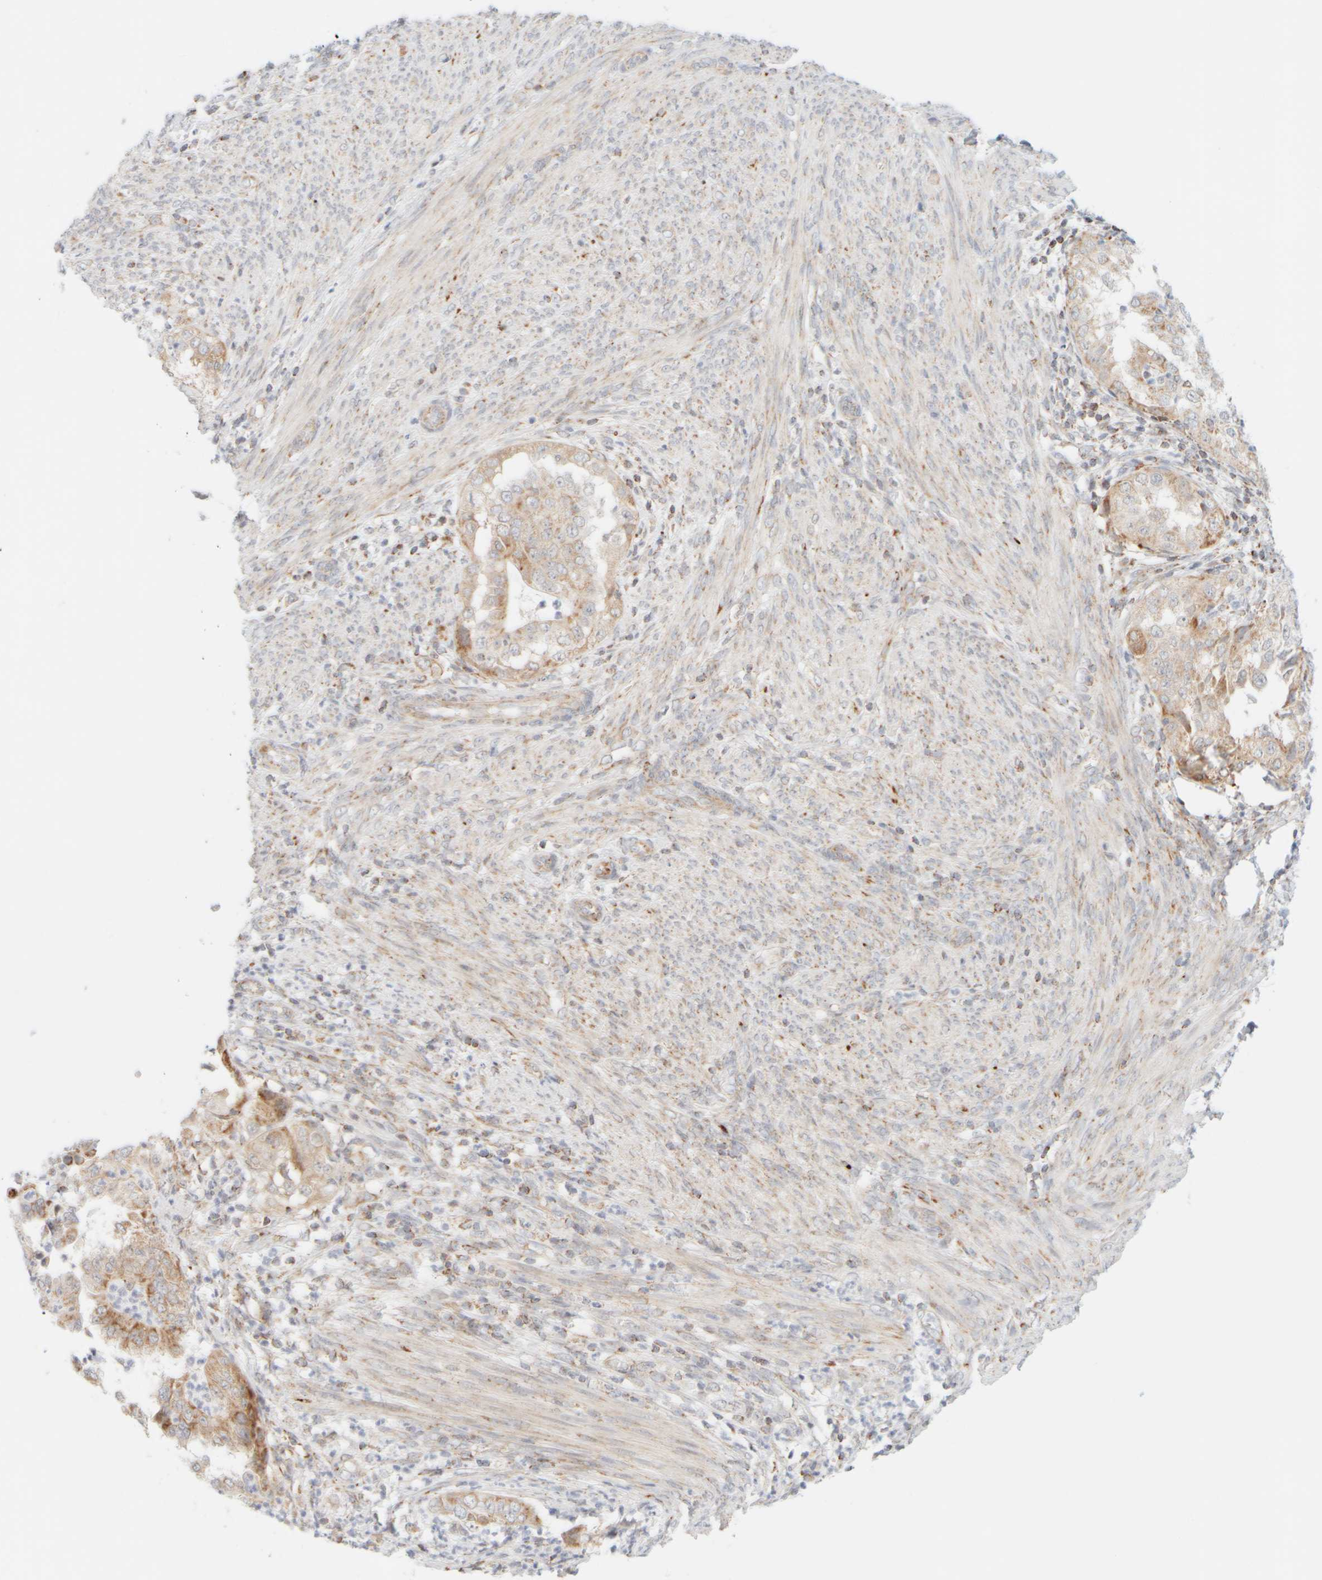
{"staining": {"intensity": "weak", "quantity": ">75%", "location": "cytoplasmic/membranous"}, "tissue": "endometrial cancer", "cell_type": "Tumor cells", "image_type": "cancer", "snomed": [{"axis": "morphology", "description": "Adenocarcinoma, NOS"}, {"axis": "topography", "description": "Endometrium"}], "caption": "Immunohistochemistry staining of endometrial cancer, which exhibits low levels of weak cytoplasmic/membranous positivity in about >75% of tumor cells indicating weak cytoplasmic/membranous protein positivity. The staining was performed using DAB (3,3'-diaminobenzidine) (brown) for protein detection and nuclei were counterstained in hematoxylin (blue).", "gene": "PPM1K", "patient": {"sex": "female", "age": 85}}